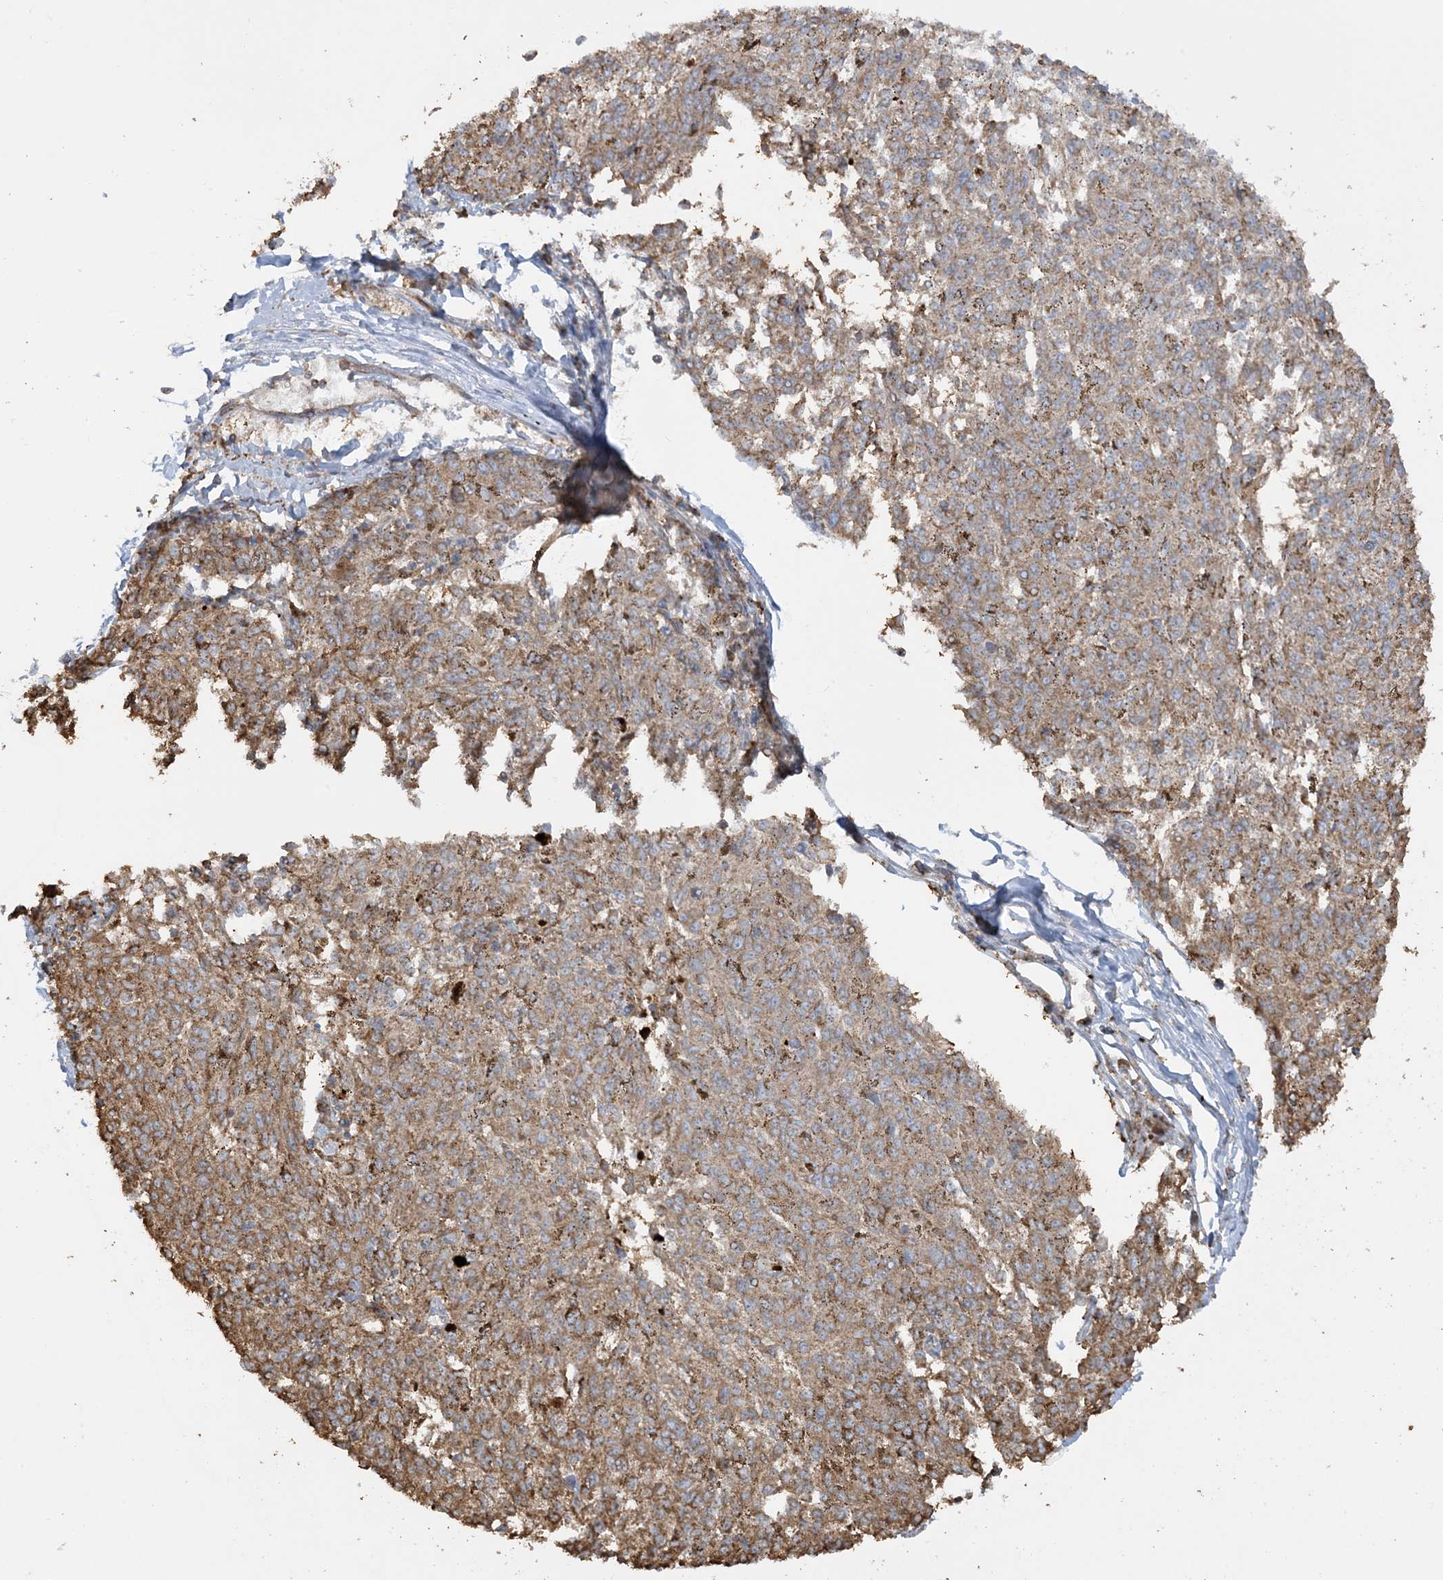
{"staining": {"intensity": "moderate", "quantity": ">75%", "location": "cytoplasmic/membranous"}, "tissue": "melanoma", "cell_type": "Tumor cells", "image_type": "cancer", "snomed": [{"axis": "morphology", "description": "Malignant melanoma, NOS"}, {"axis": "topography", "description": "Skin"}], "caption": "Approximately >75% of tumor cells in human malignant melanoma demonstrate moderate cytoplasmic/membranous protein staining as visualized by brown immunohistochemical staining.", "gene": "AGA", "patient": {"sex": "female", "age": 72}}